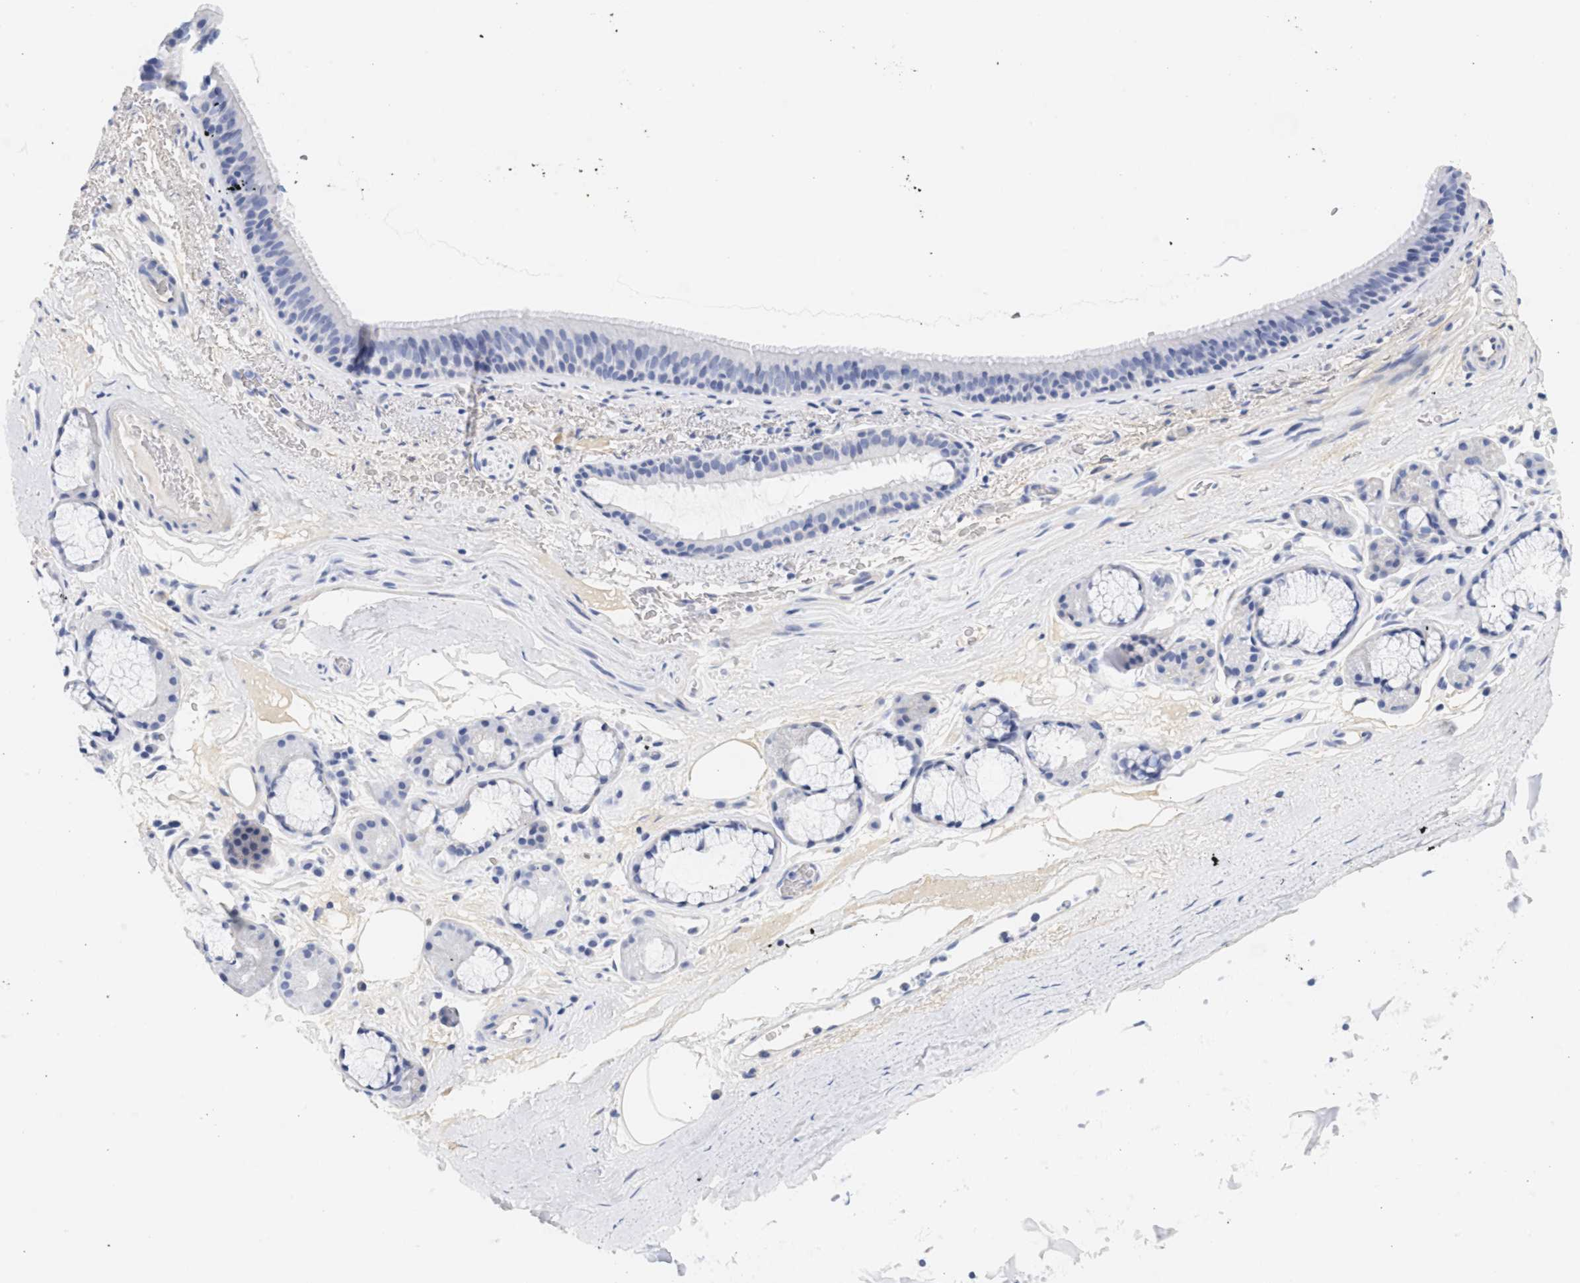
{"staining": {"intensity": "negative", "quantity": "none", "location": "none"}, "tissue": "bronchus", "cell_type": "Respiratory epithelial cells", "image_type": "normal", "snomed": [{"axis": "morphology", "description": "Normal tissue, NOS"}, {"axis": "topography", "description": "Cartilage tissue"}], "caption": "Image shows no protein staining in respiratory epithelial cells of unremarkable bronchus.", "gene": "SPATA3", "patient": {"sex": "female", "age": 63}}